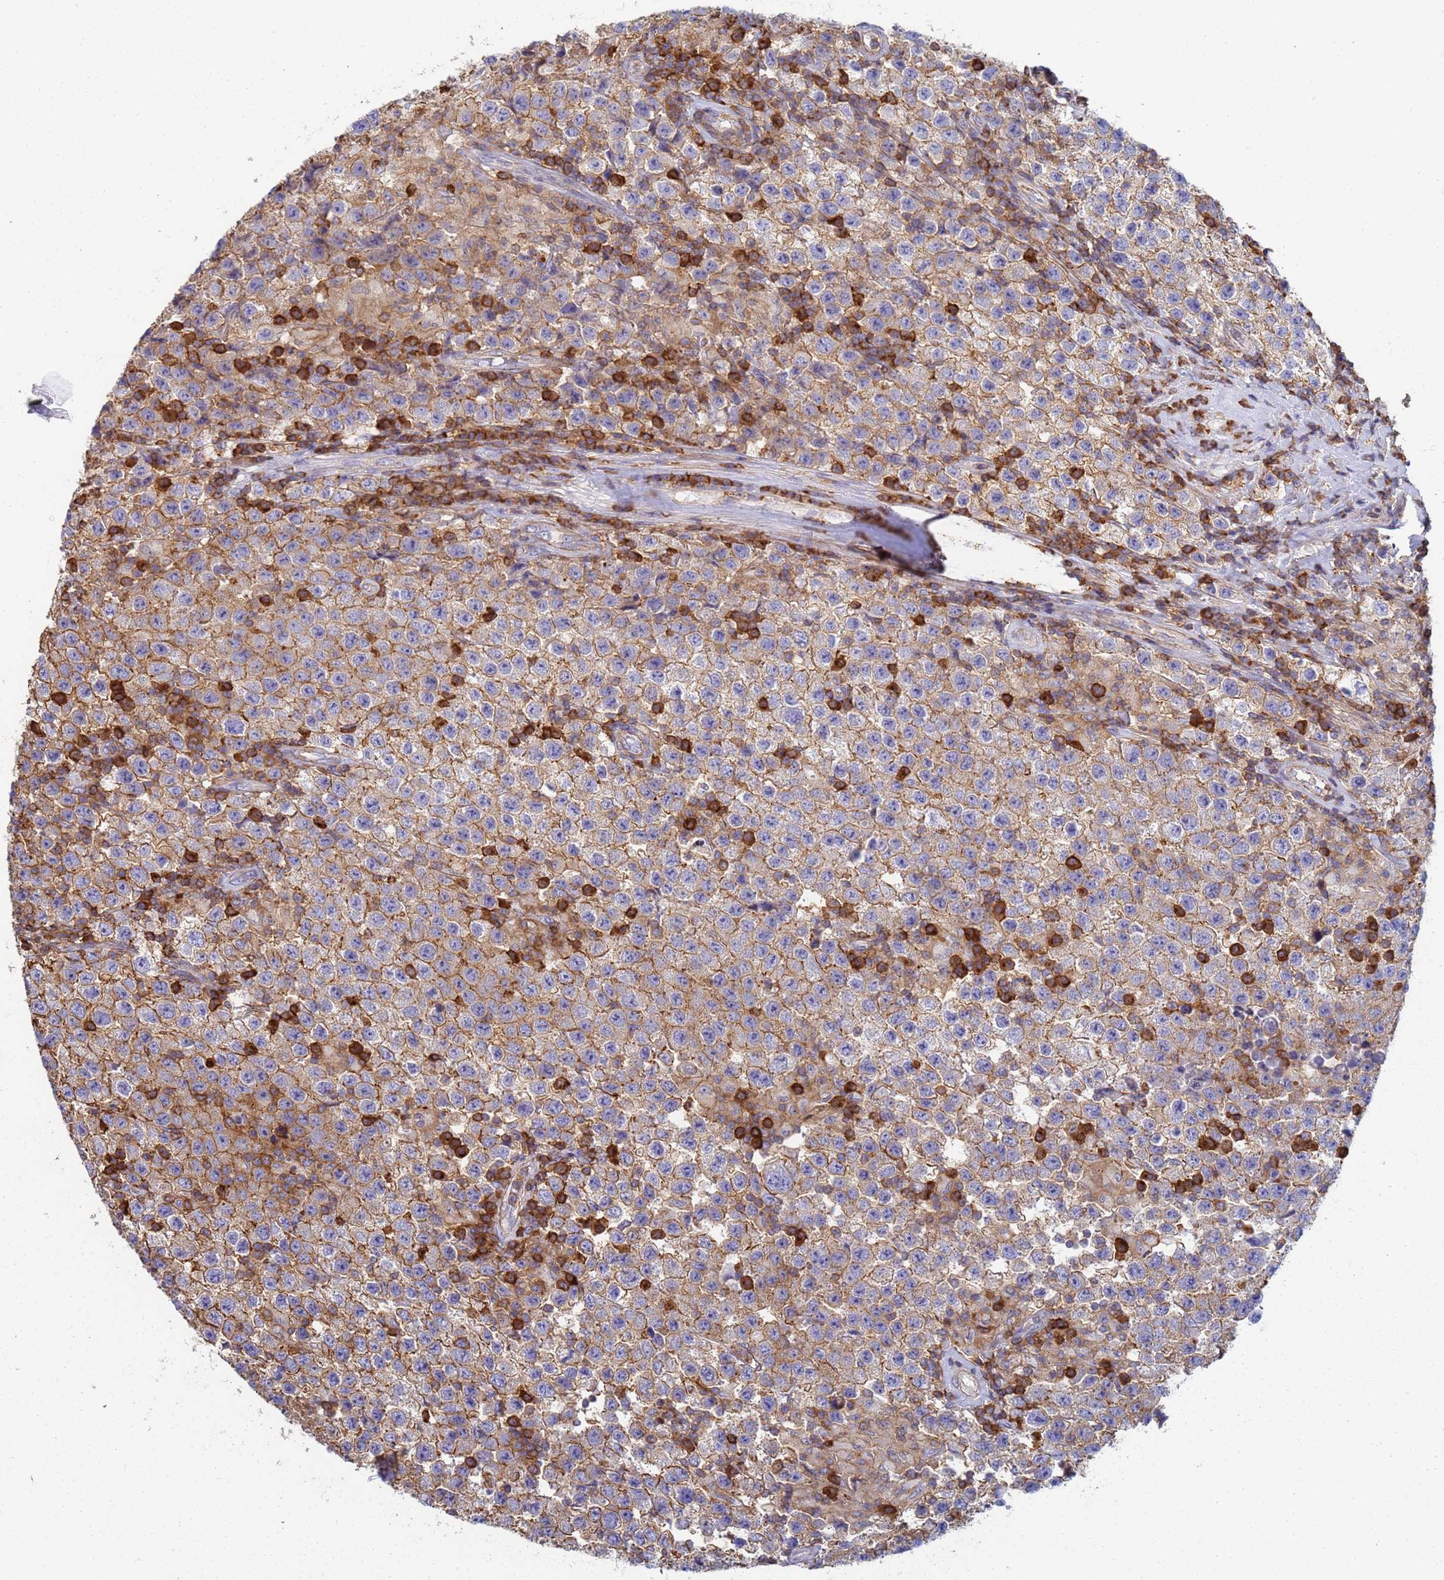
{"staining": {"intensity": "moderate", "quantity": "25%-75%", "location": "cytoplasmic/membranous"}, "tissue": "testis cancer", "cell_type": "Tumor cells", "image_type": "cancer", "snomed": [{"axis": "morphology", "description": "Seminoma, NOS"}, {"axis": "morphology", "description": "Carcinoma, Embryonal, NOS"}, {"axis": "topography", "description": "Testis"}], "caption": "Tumor cells show medium levels of moderate cytoplasmic/membranous expression in about 25%-75% of cells in seminoma (testis).", "gene": "ZNG1B", "patient": {"sex": "male", "age": 41}}